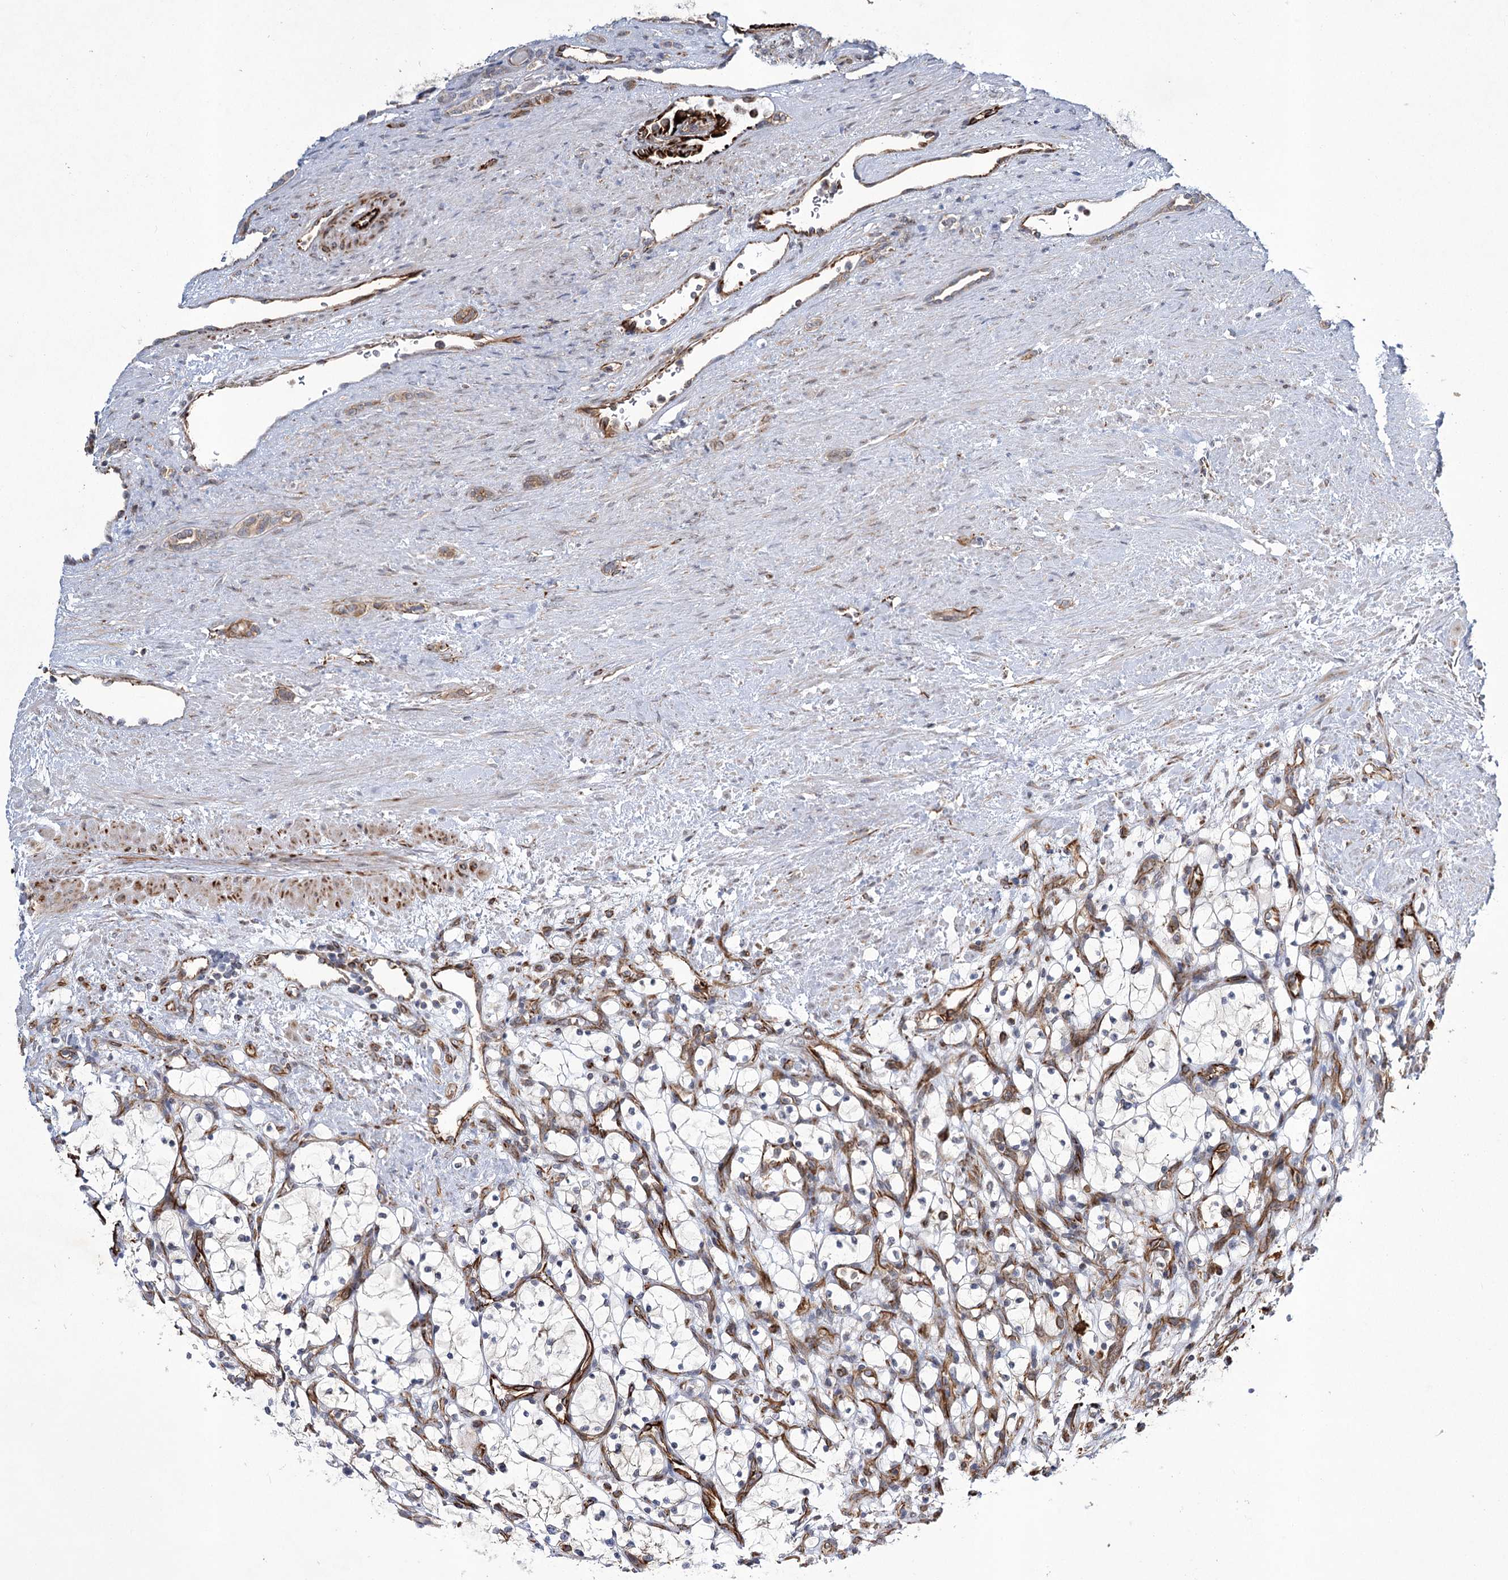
{"staining": {"intensity": "negative", "quantity": "none", "location": "none"}, "tissue": "renal cancer", "cell_type": "Tumor cells", "image_type": "cancer", "snomed": [{"axis": "morphology", "description": "Adenocarcinoma, NOS"}, {"axis": "topography", "description": "Kidney"}], "caption": "A histopathology image of renal cancer stained for a protein shows no brown staining in tumor cells.", "gene": "DPEP2", "patient": {"sex": "female", "age": 69}}